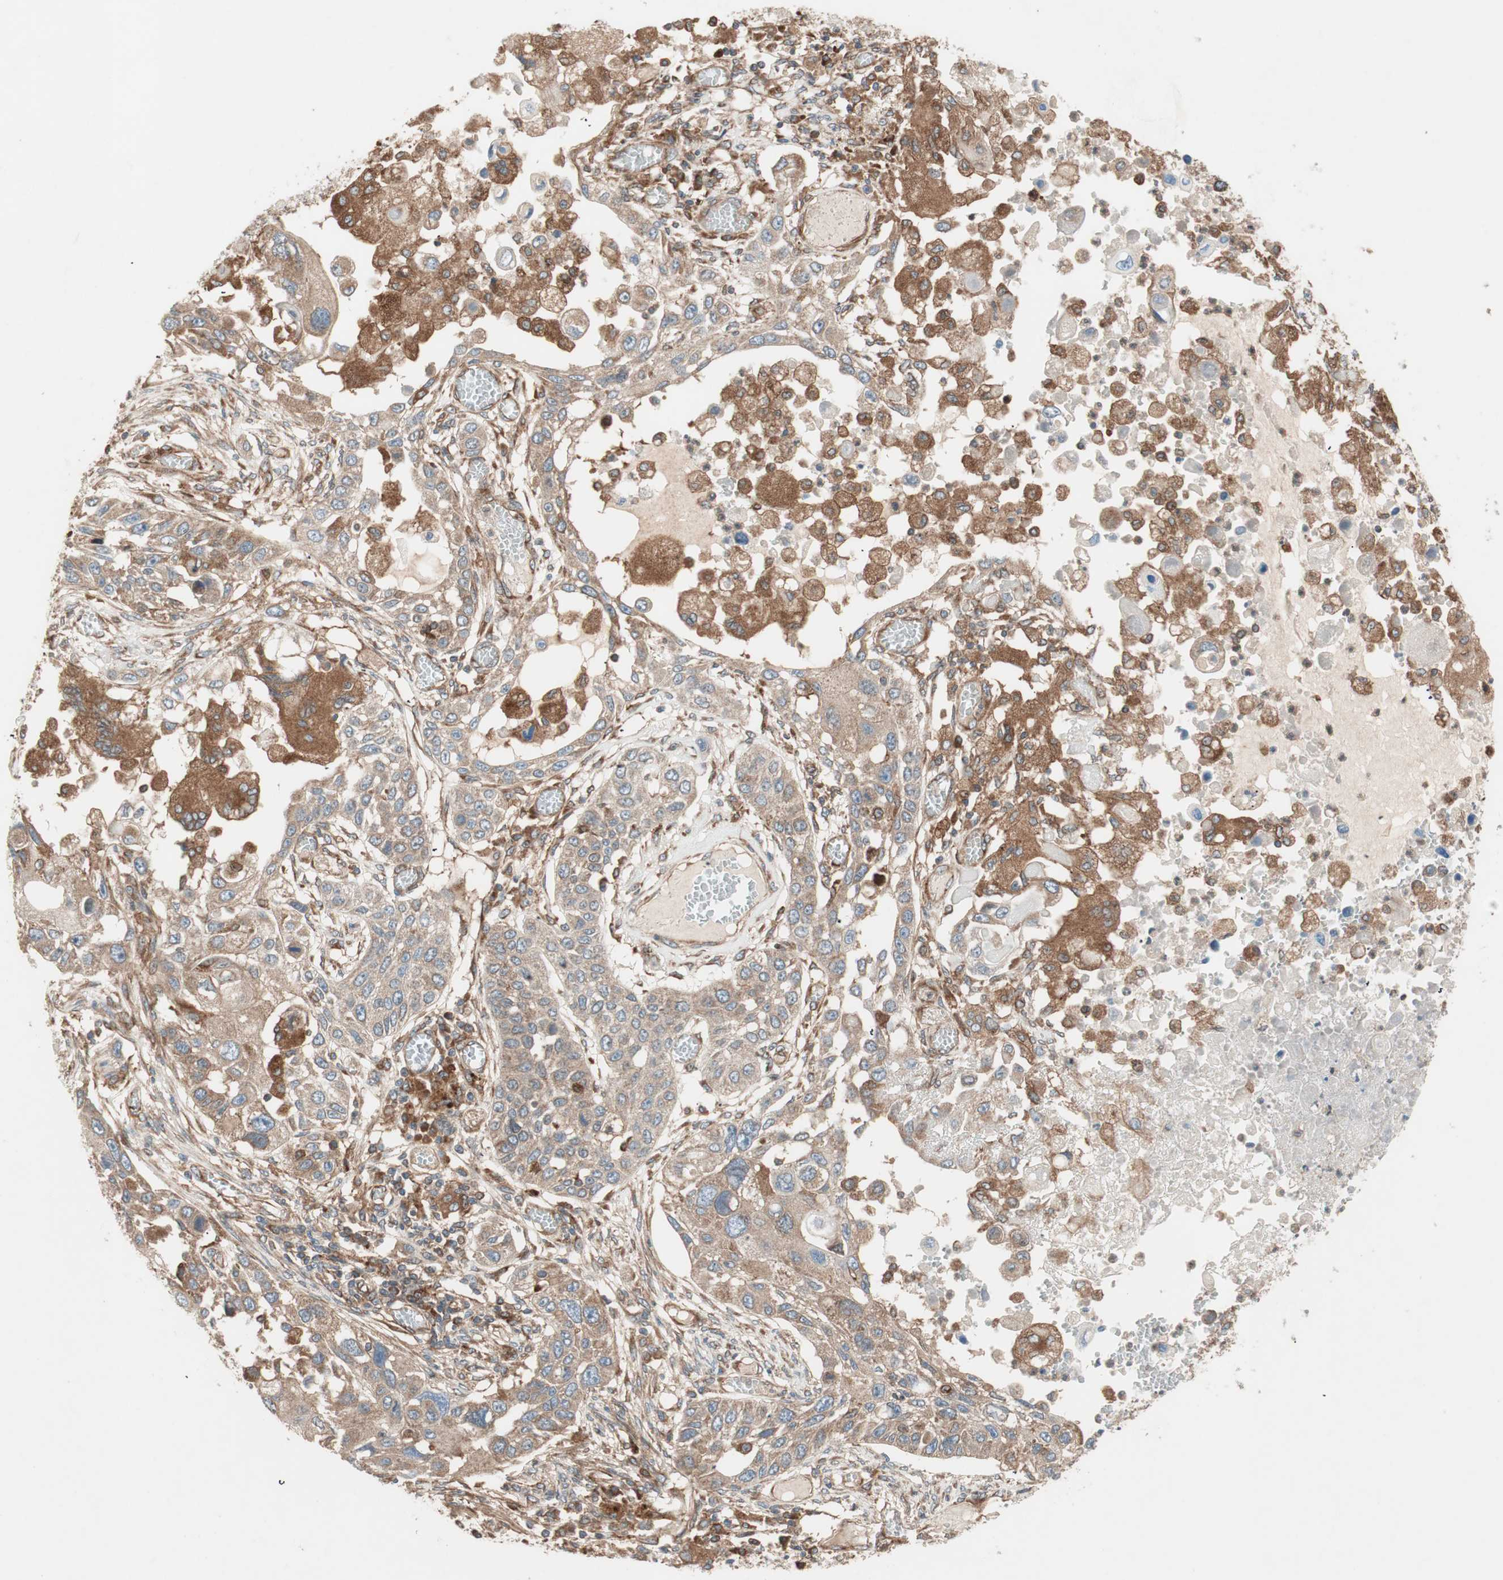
{"staining": {"intensity": "moderate", "quantity": ">75%", "location": "cytoplasmic/membranous"}, "tissue": "lung cancer", "cell_type": "Tumor cells", "image_type": "cancer", "snomed": [{"axis": "morphology", "description": "Squamous cell carcinoma, NOS"}, {"axis": "topography", "description": "Lung"}], "caption": "Immunohistochemistry image of neoplastic tissue: human squamous cell carcinoma (lung) stained using immunohistochemistry demonstrates medium levels of moderate protein expression localized specifically in the cytoplasmic/membranous of tumor cells, appearing as a cytoplasmic/membranous brown color.", "gene": "RAB5A", "patient": {"sex": "male", "age": 71}}